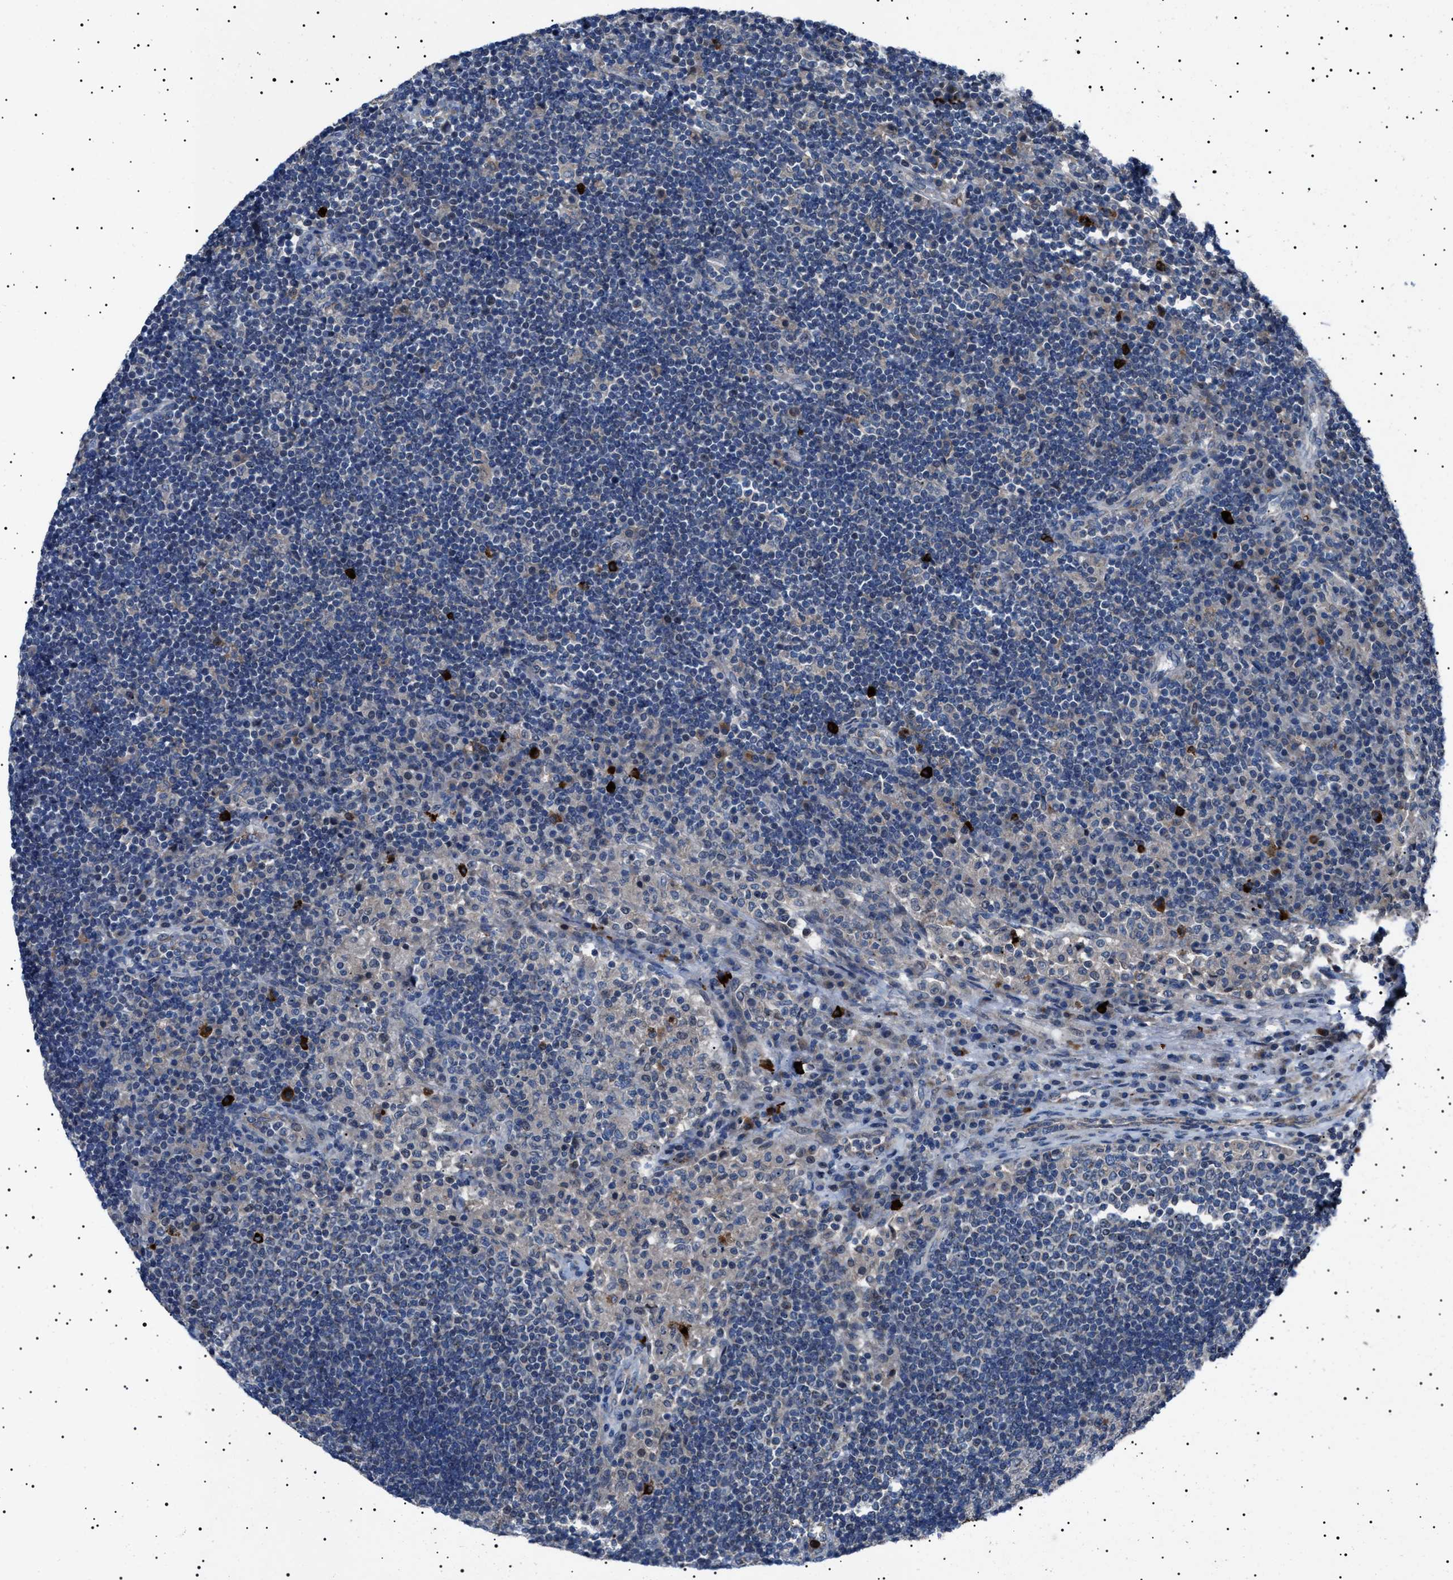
{"staining": {"intensity": "negative", "quantity": "none", "location": "none"}, "tissue": "lymph node", "cell_type": "Germinal center cells", "image_type": "normal", "snomed": [{"axis": "morphology", "description": "Normal tissue, NOS"}, {"axis": "topography", "description": "Lymph node"}], "caption": "An immunohistochemistry (IHC) photomicrograph of benign lymph node is shown. There is no staining in germinal center cells of lymph node. The staining is performed using DAB brown chromogen with nuclei counter-stained in using hematoxylin.", "gene": "PTRH1", "patient": {"sex": "female", "age": 53}}